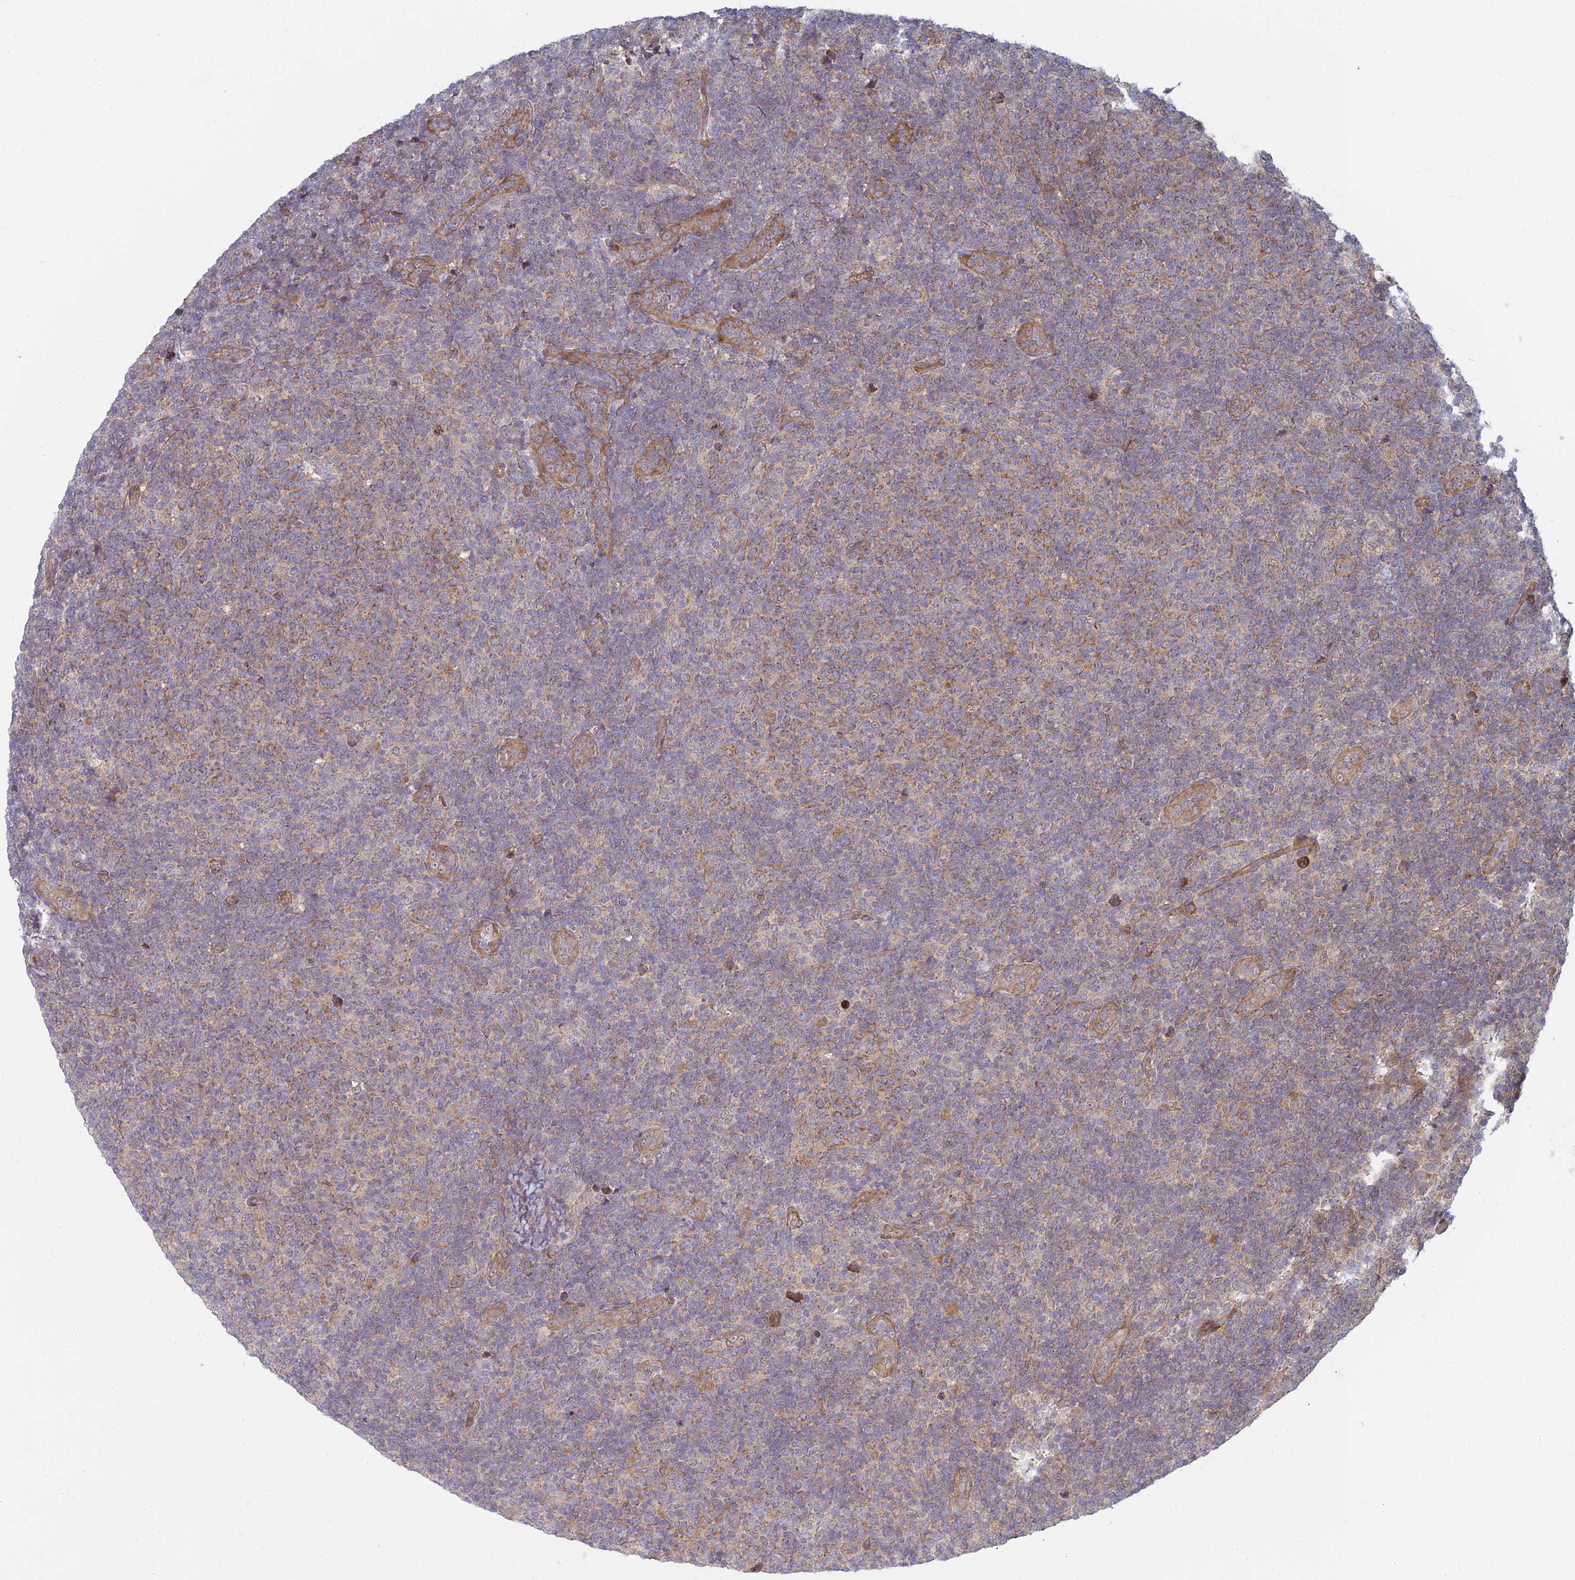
{"staining": {"intensity": "weak", "quantity": "25%-75%", "location": "cytoplasmic/membranous"}, "tissue": "lymphoma", "cell_type": "Tumor cells", "image_type": "cancer", "snomed": [{"axis": "morphology", "description": "Malignant lymphoma, non-Hodgkin's type, Low grade"}, {"axis": "topography", "description": "Lymph node"}], "caption": "Protein analysis of lymphoma tissue reveals weak cytoplasmic/membranous expression in approximately 25%-75% of tumor cells.", "gene": "INCA1", "patient": {"sex": "male", "age": 66}}